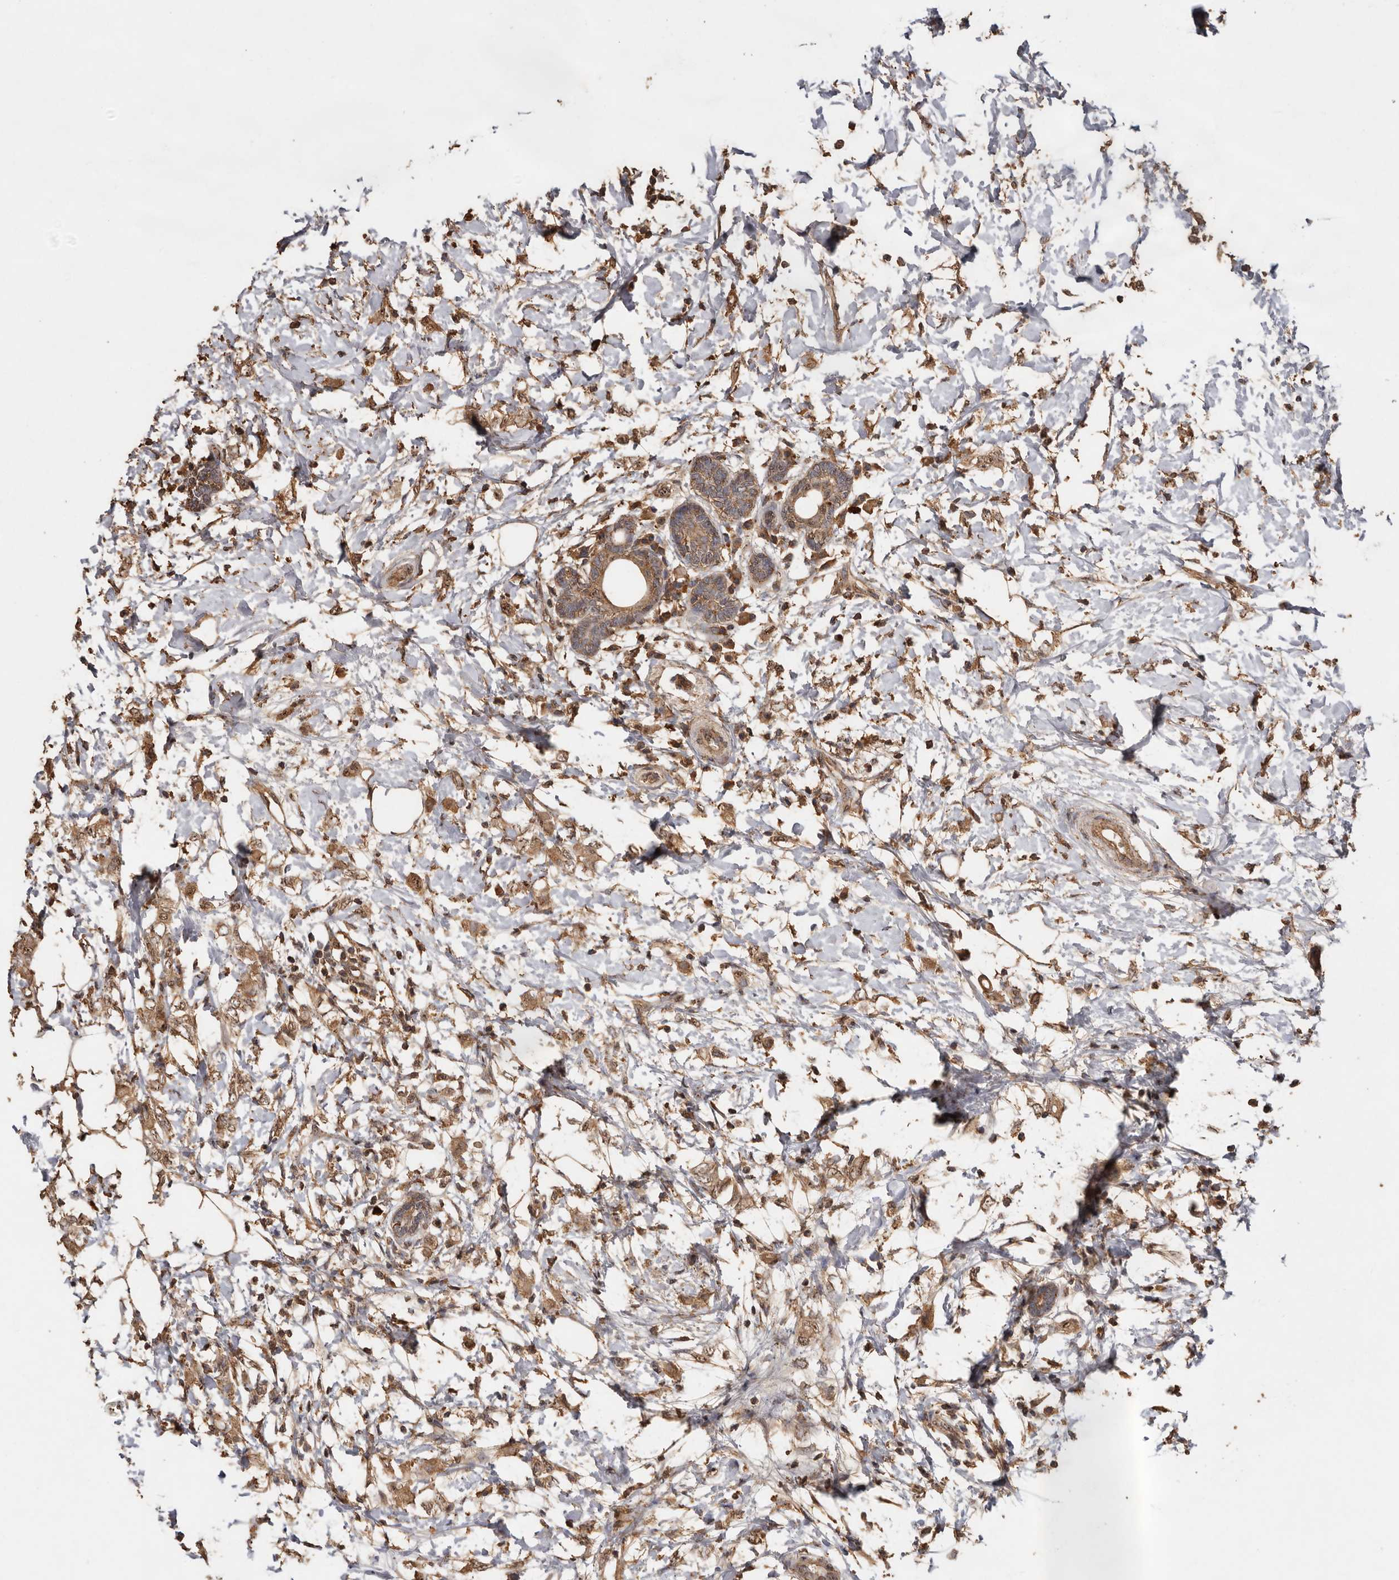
{"staining": {"intensity": "moderate", "quantity": ">75%", "location": "cytoplasmic/membranous"}, "tissue": "breast cancer", "cell_type": "Tumor cells", "image_type": "cancer", "snomed": [{"axis": "morphology", "description": "Normal tissue, NOS"}, {"axis": "morphology", "description": "Lobular carcinoma"}, {"axis": "topography", "description": "Breast"}], "caption": "Lobular carcinoma (breast) was stained to show a protein in brown. There is medium levels of moderate cytoplasmic/membranous expression in approximately >75% of tumor cells.", "gene": "RWDD1", "patient": {"sex": "female", "age": 47}}